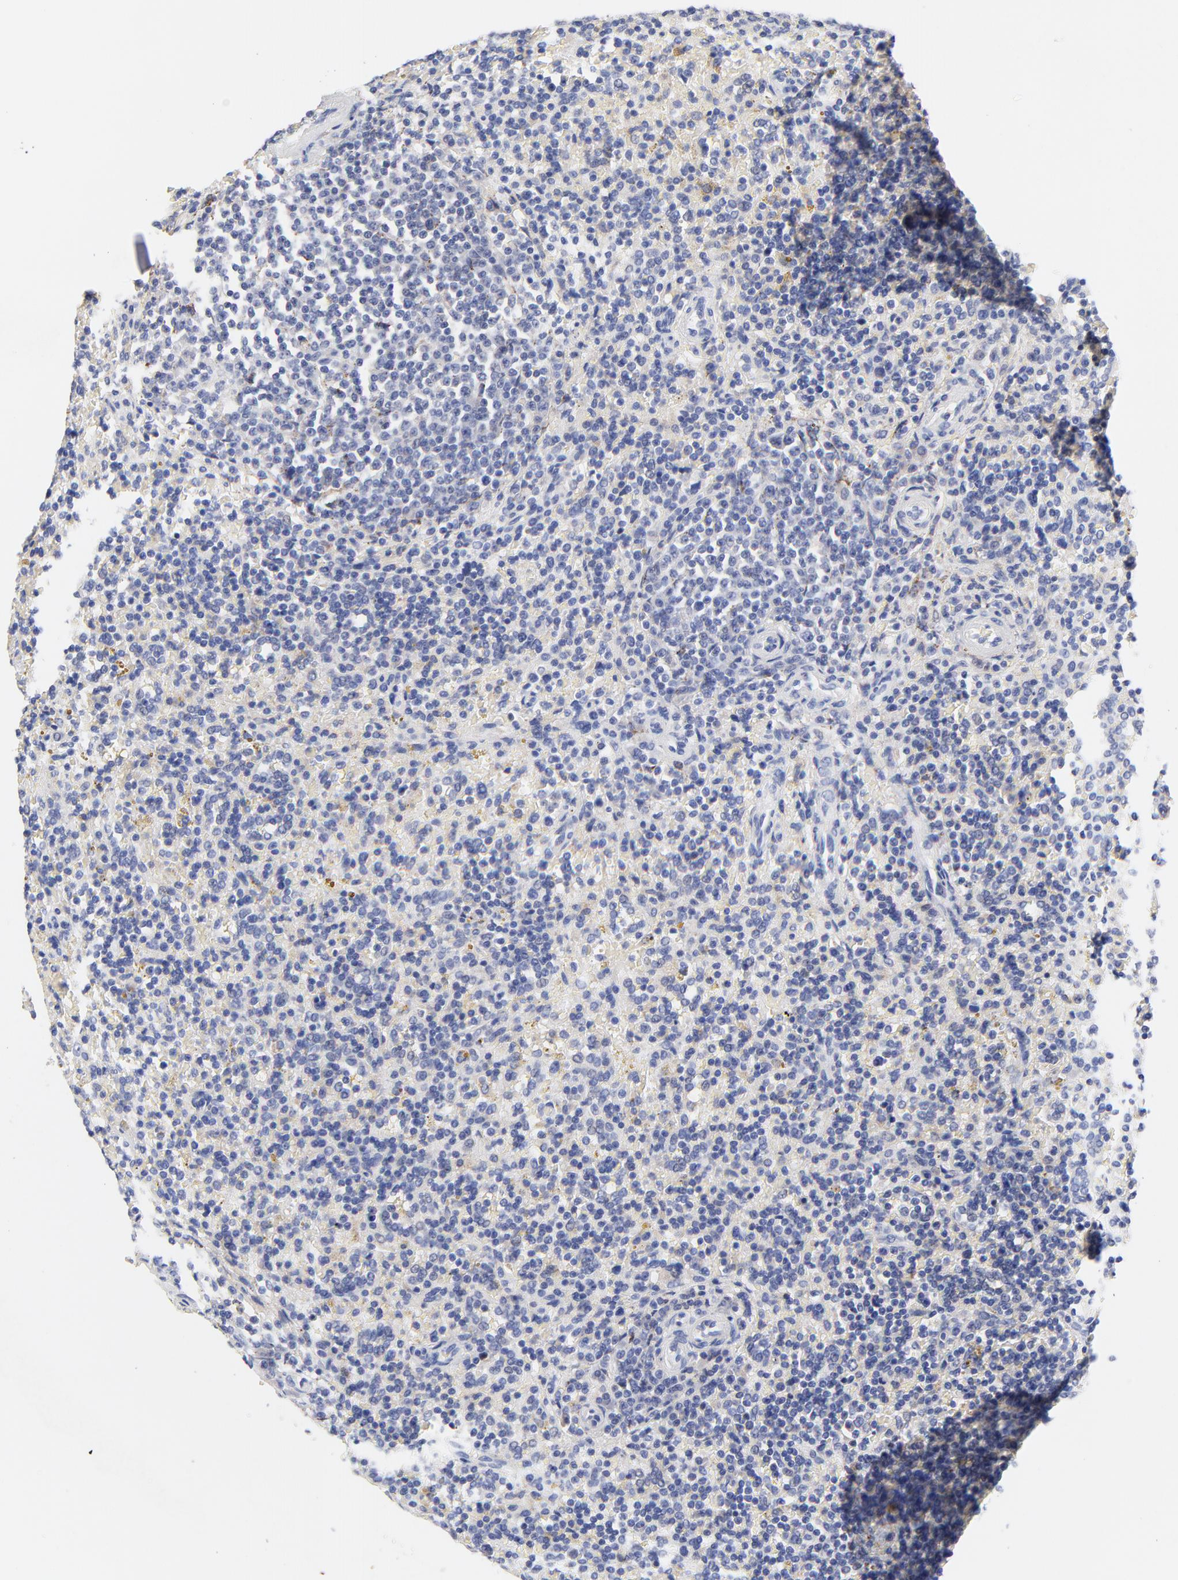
{"staining": {"intensity": "negative", "quantity": "none", "location": "none"}, "tissue": "lymphoma", "cell_type": "Tumor cells", "image_type": "cancer", "snomed": [{"axis": "morphology", "description": "Malignant lymphoma, non-Hodgkin's type, Low grade"}, {"axis": "topography", "description": "Spleen"}], "caption": "Protein analysis of lymphoma reveals no significant staining in tumor cells.", "gene": "FBXO10", "patient": {"sex": "male", "age": 67}}